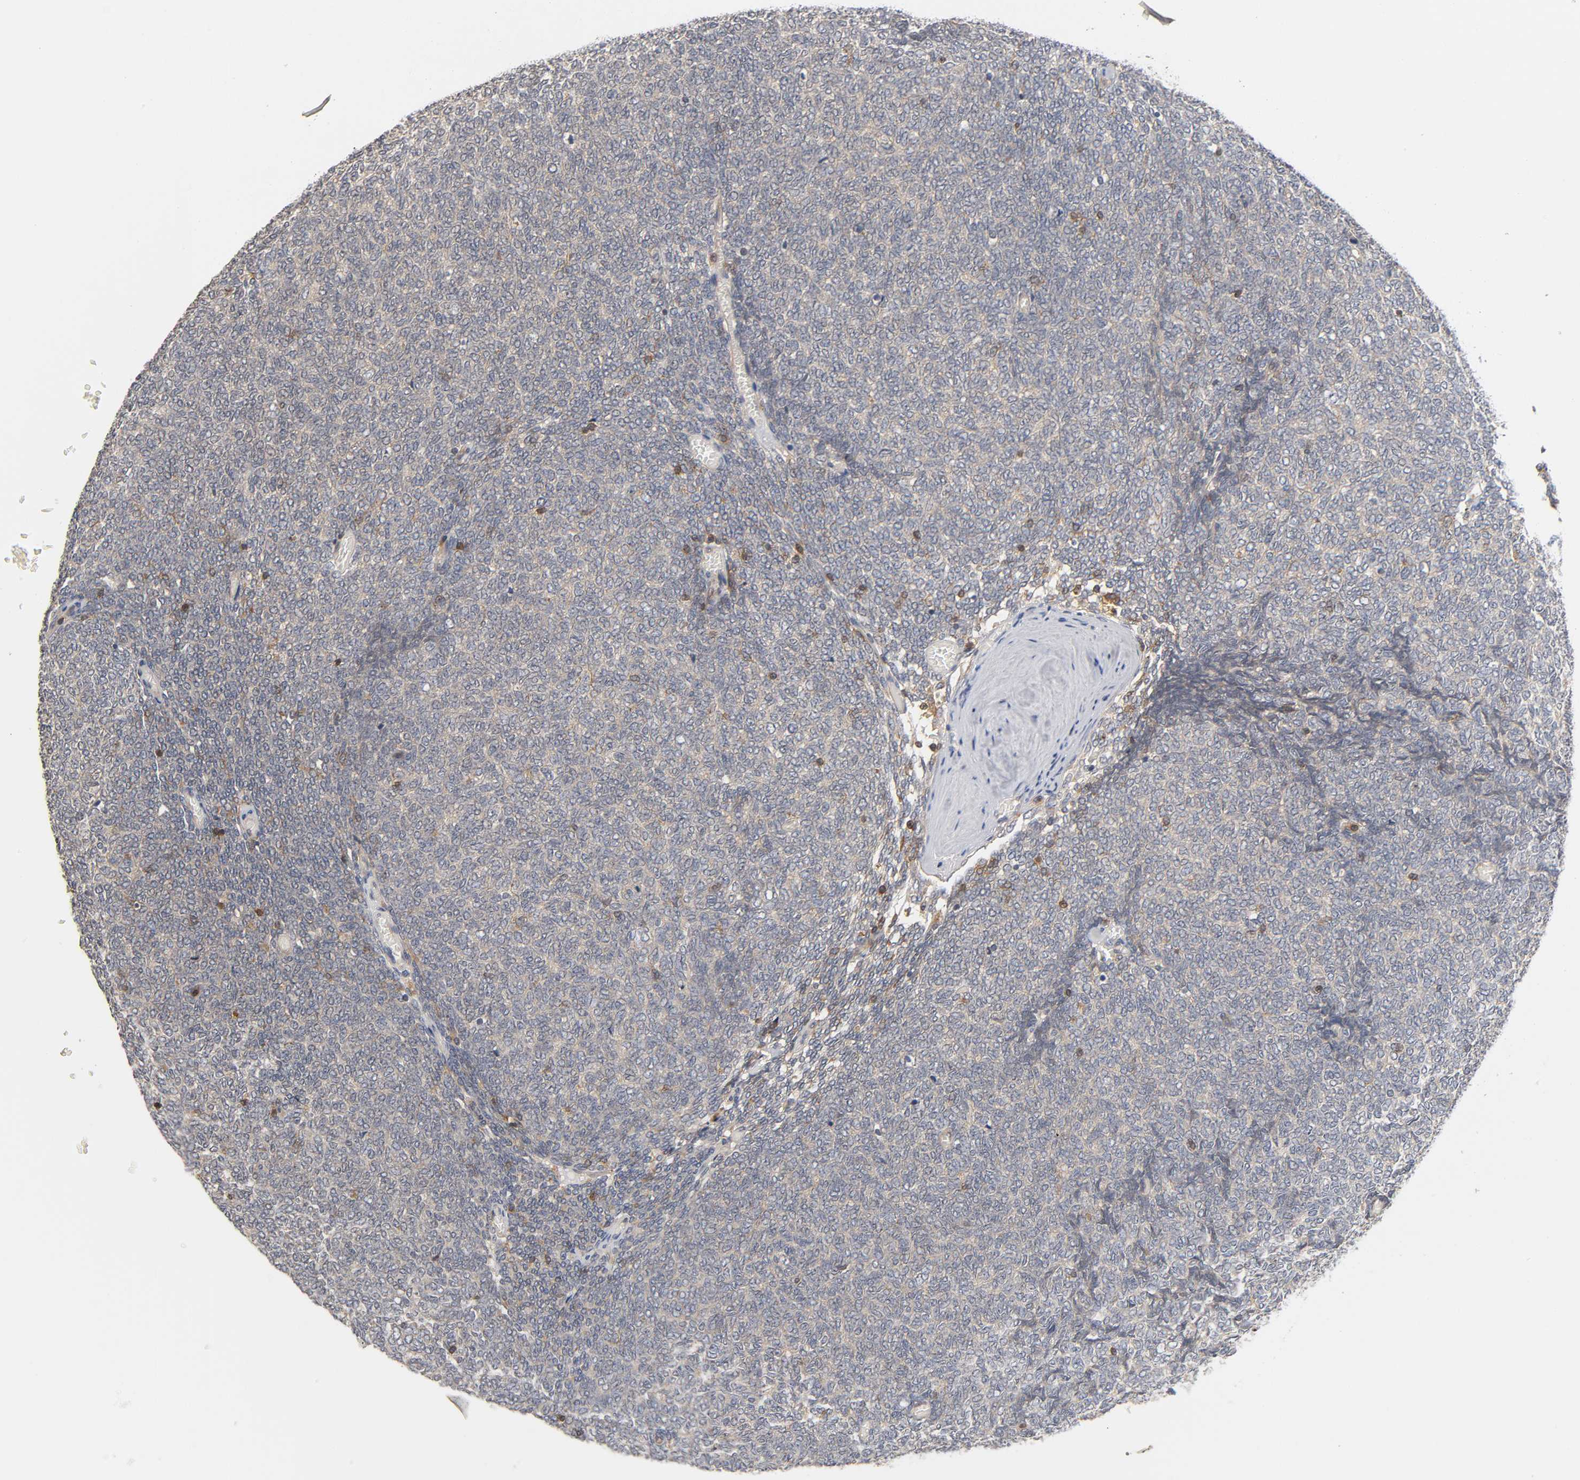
{"staining": {"intensity": "weak", "quantity": ">75%", "location": "cytoplasmic/membranous"}, "tissue": "renal cancer", "cell_type": "Tumor cells", "image_type": "cancer", "snomed": [{"axis": "morphology", "description": "Neoplasm, malignant, NOS"}, {"axis": "topography", "description": "Kidney"}], "caption": "This image exhibits immunohistochemistry (IHC) staining of human renal cancer (neoplasm (malignant)), with low weak cytoplasmic/membranous staining in about >75% of tumor cells.", "gene": "ACTR2", "patient": {"sex": "male", "age": 28}}